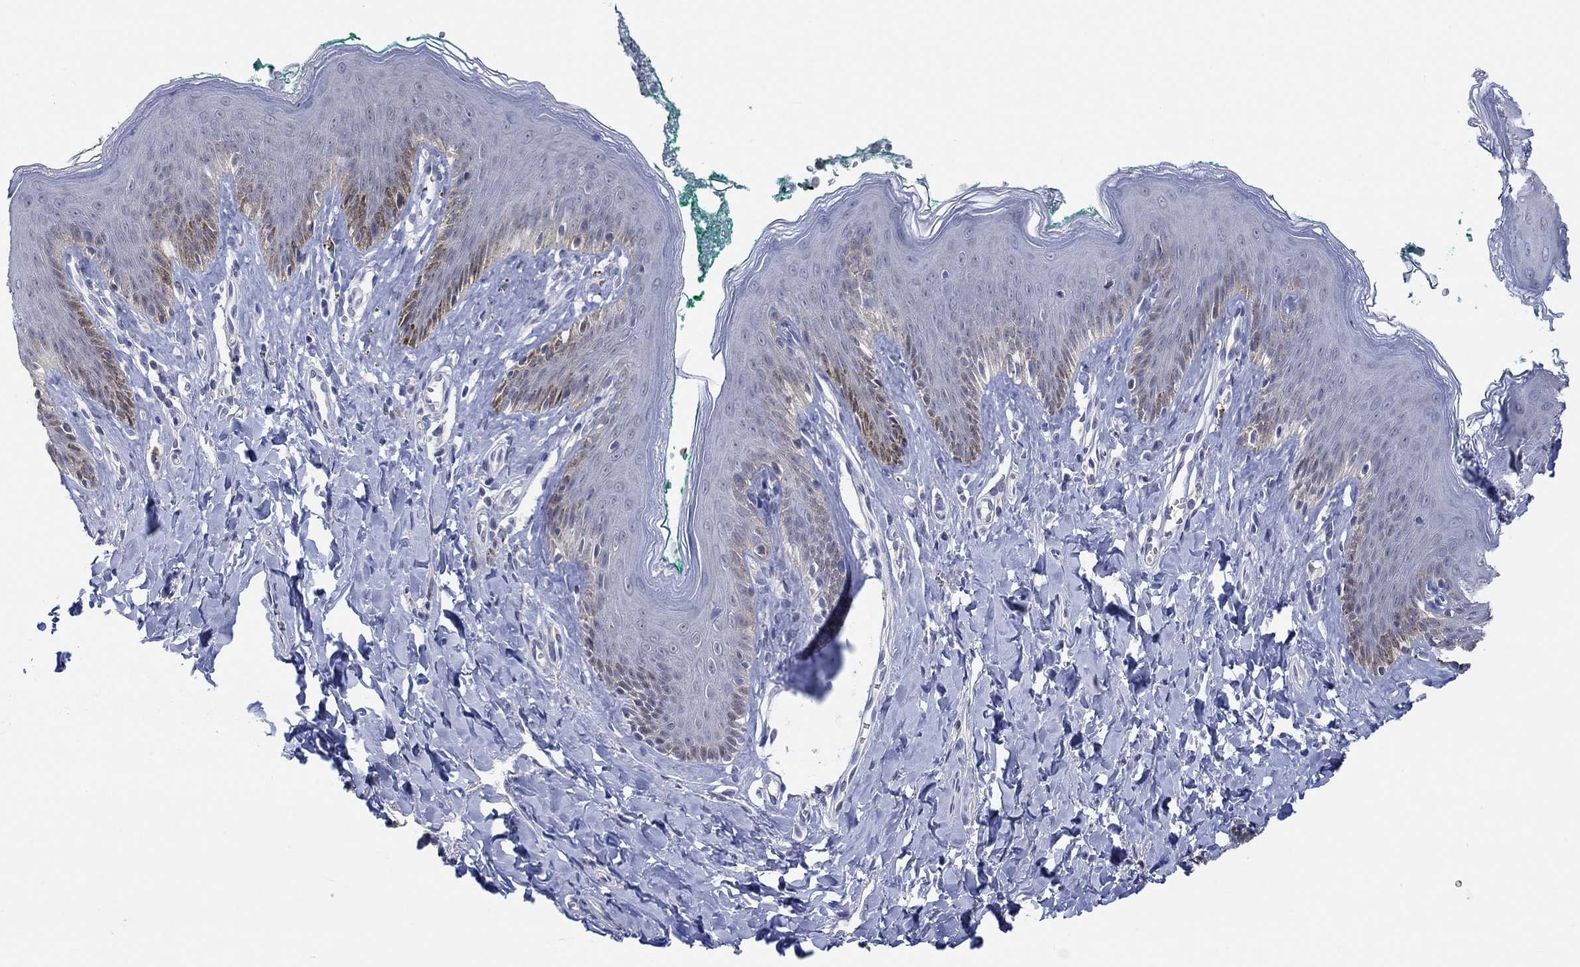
{"staining": {"intensity": "weak", "quantity": "<25%", "location": "cytoplasmic/membranous"}, "tissue": "skin", "cell_type": "Epidermal cells", "image_type": "normal", "snomed": [{"axis": "morphology", "description": "Normal tissue, NOS"}, {"axis": "topography", "description": "Vulva"}], "caption": "This micrograph is of benign skin stained with immunohistochemistry (IHC) to label a protein in brown with the nuclei are counter-stained blue. There is no staining in epidermal cells. Brightfield microscopy of IHC stained with DAB (3,3'-diaminobenzidine) (brown) and hematoxylin (blue), captured at high magnification.", "gene": "PNMA5", "patient": {"sex": "female", "age": 66}}